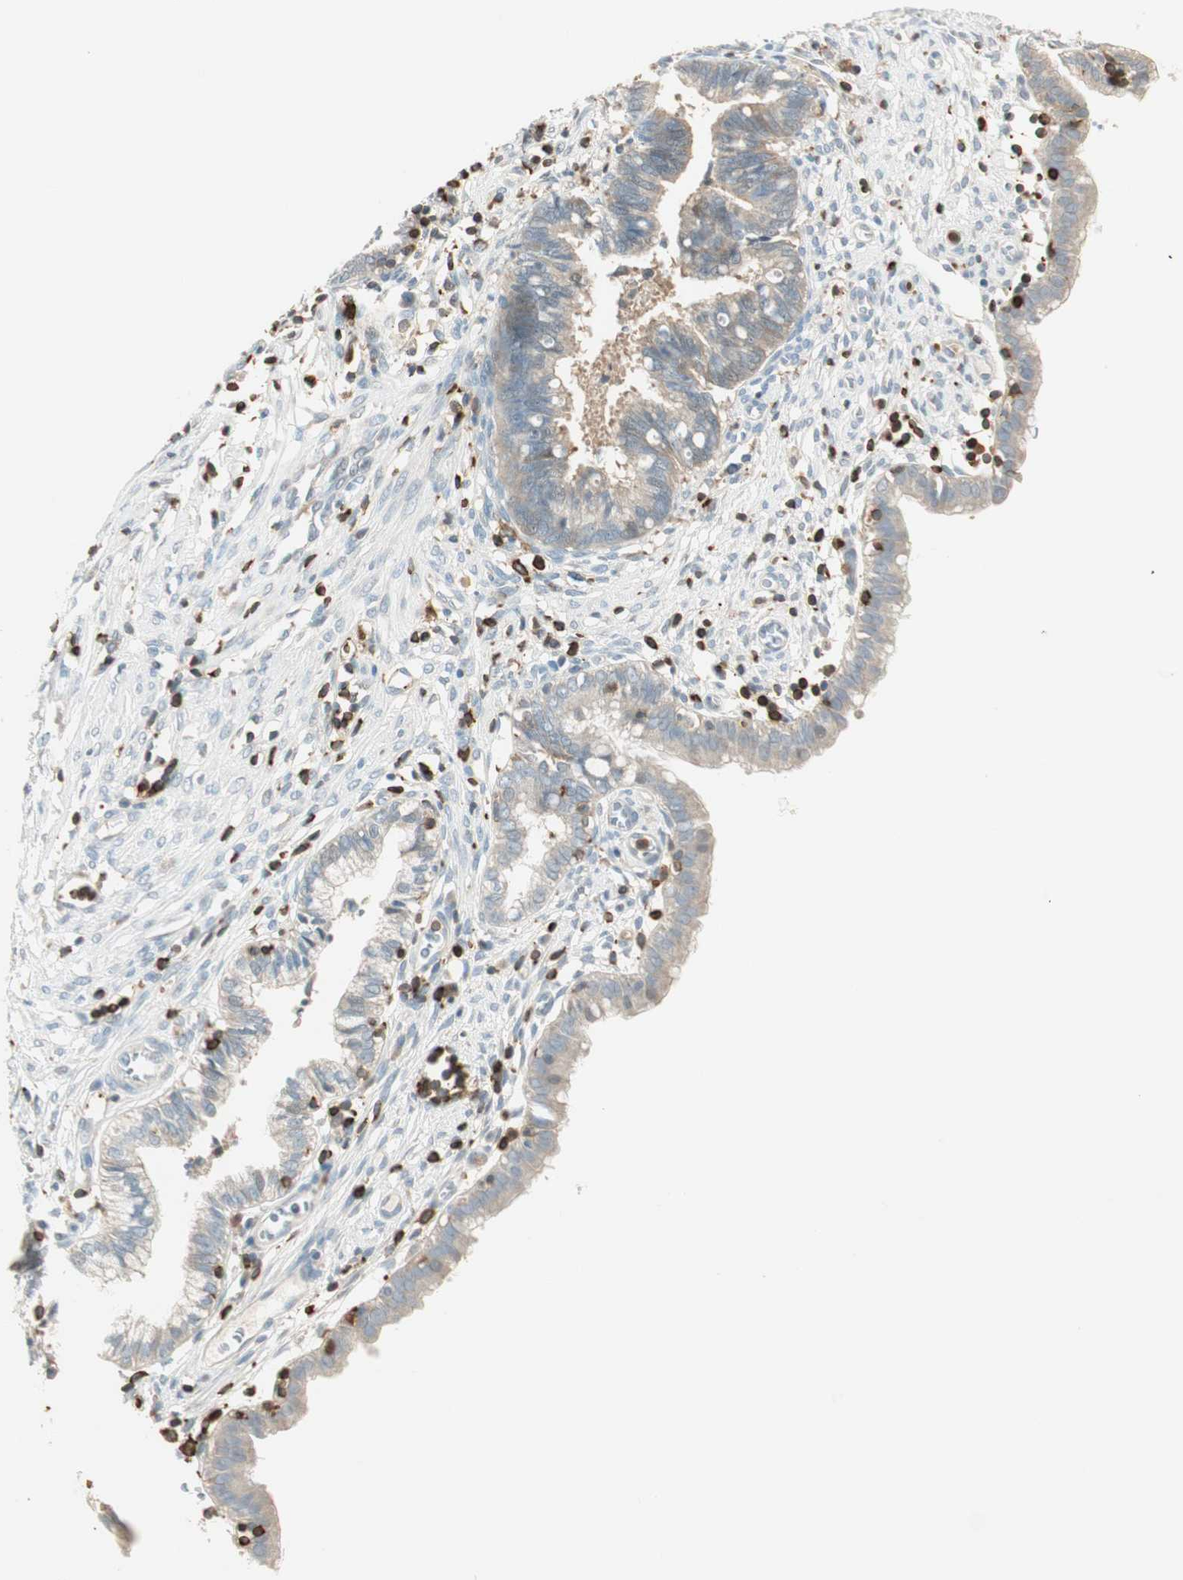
{"staining": {"intensity": "weak", "quantity": "25%-75%", "location": "cytoplasmic/membranous"}, "tissue": "cervical cancer", "cell_type": "Tumor cells", "image_type": "cancer", "snomed": [{"axis": "morphology", "description": "Adenocarcinoma, NOS"}, {"axis": "topography", "description": "Cervix"}], "caption": "Protein staining exhibits weak cytoplasmic/membranous positivity in about 25%-75% of tumor cells in cervical cancer (adenocarcinoma).", "gene": "HPGD", "patient": {"sex": "female", "age": 44}}